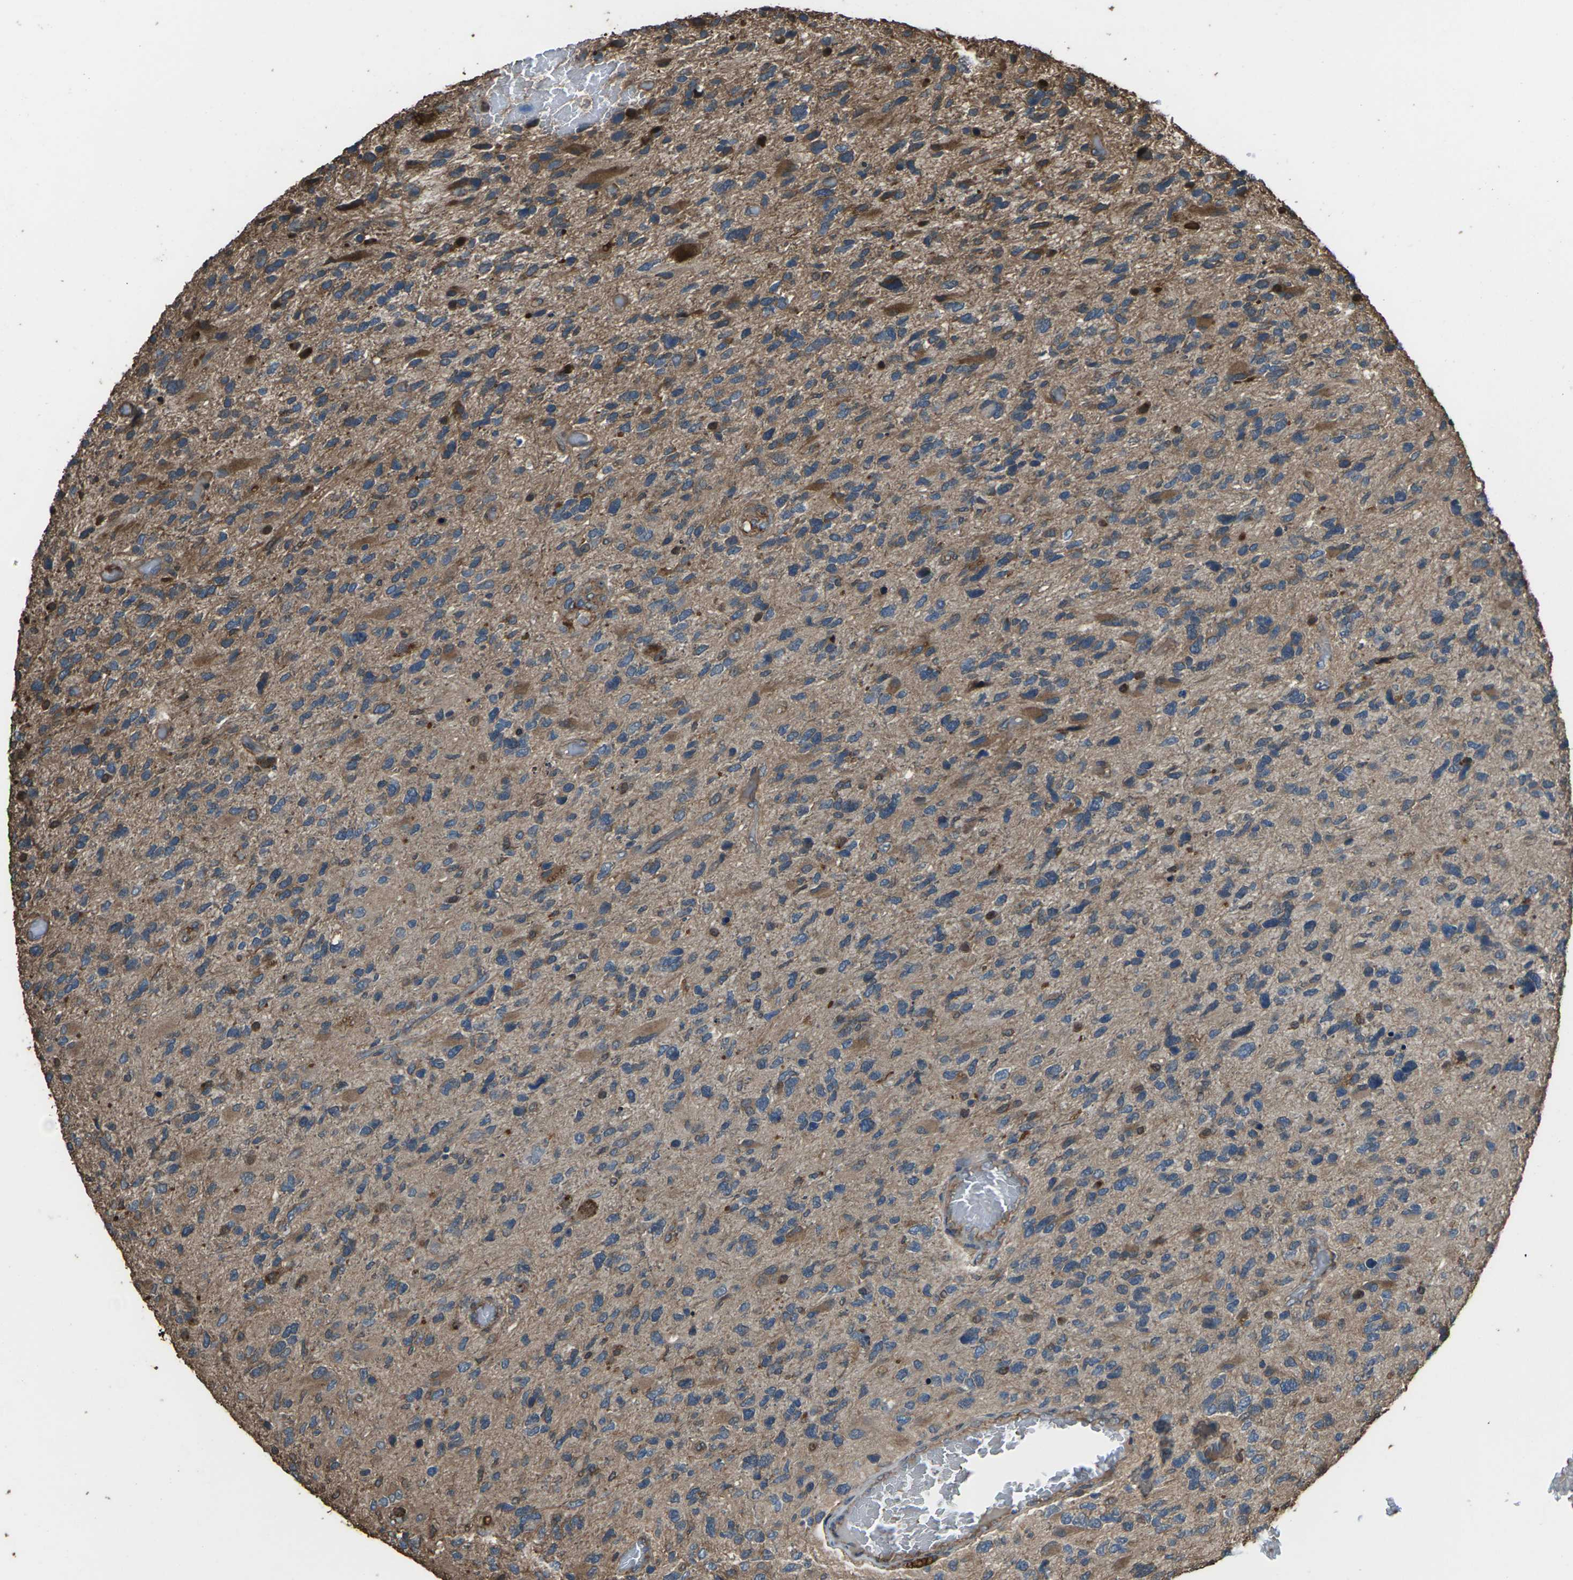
{"staining": {"intensity": "moderate", "quantity": ">75%", "location": "cytoplasmic/membranous"}, "tissue": "glioma", "cell_type": "Tumor cells", "image_type": "cancer", "snomed": [{"axis": "morphology", "description": "Glioma, malignant, High grade"}, {"axis": "topography", "description": "Brain"}], "caption": "Protein analysis of malignant glioma (high-grade) tissue reveals moderate cytoplasmic/membranous staining in approximately >75% of tumor cells.", "gene": "DHPS", "patient": {"sex": "female", "age": 58}}